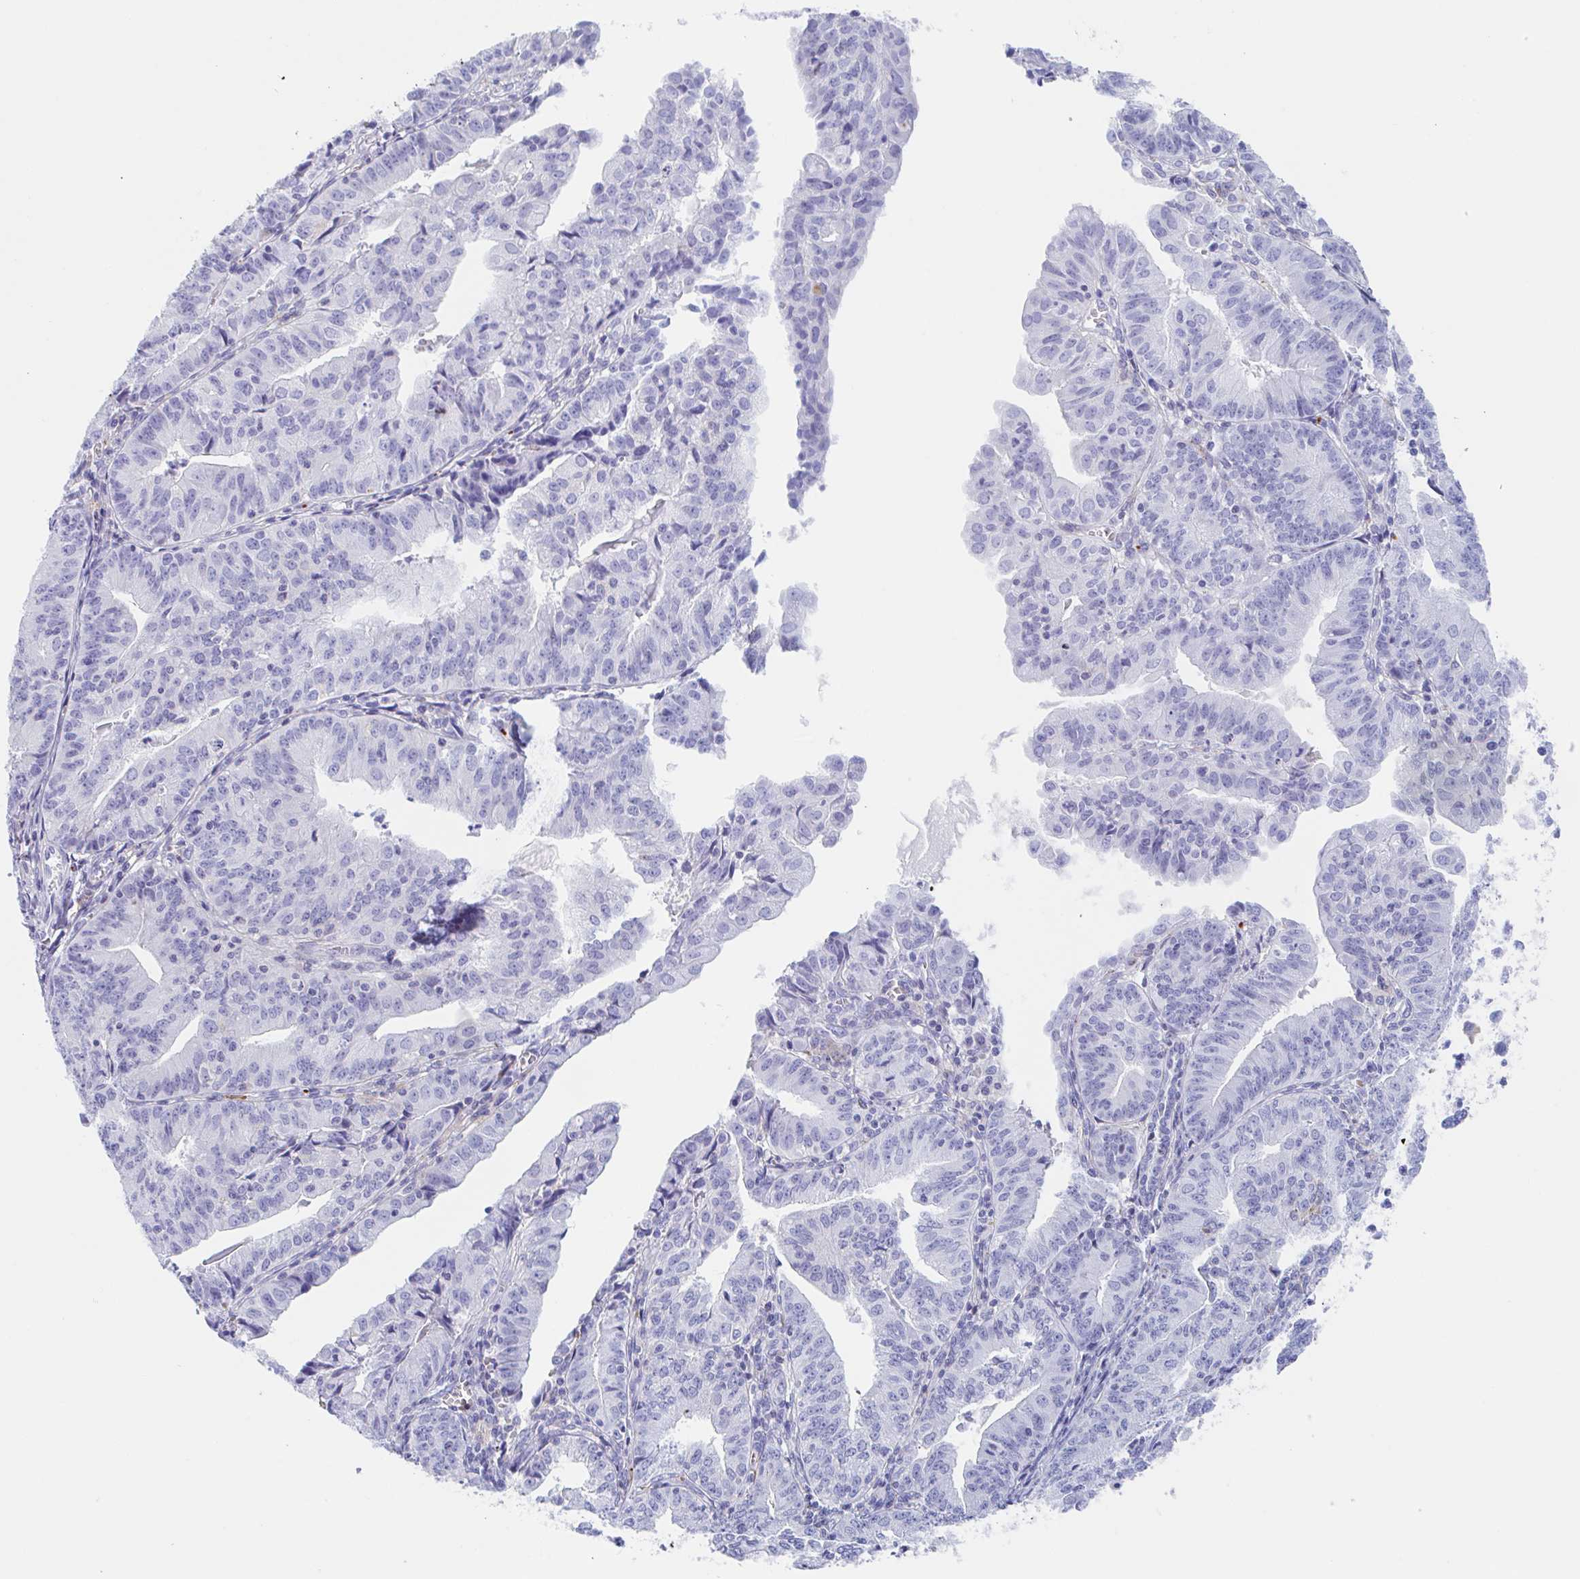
{"staining": {"intensity": "negative", "quantity": "none", "location": "none"}, "tissue": "endometrial cancer", "cell_type": "Tumor cells", "image_type": "cancer", "snomed": [{"axis": "morphology", "description": "Adenocarcinoma, NOS"}, {"axis": "topography", "description": "Endometrium"}], "caption": "Endometrial cancer (adenocarcinoma) was stained to show a protein in brown. There is no significant staining in tumor cells.", "gene": "ANKRD9", "patient": {"sex": "female", "age": 56}}